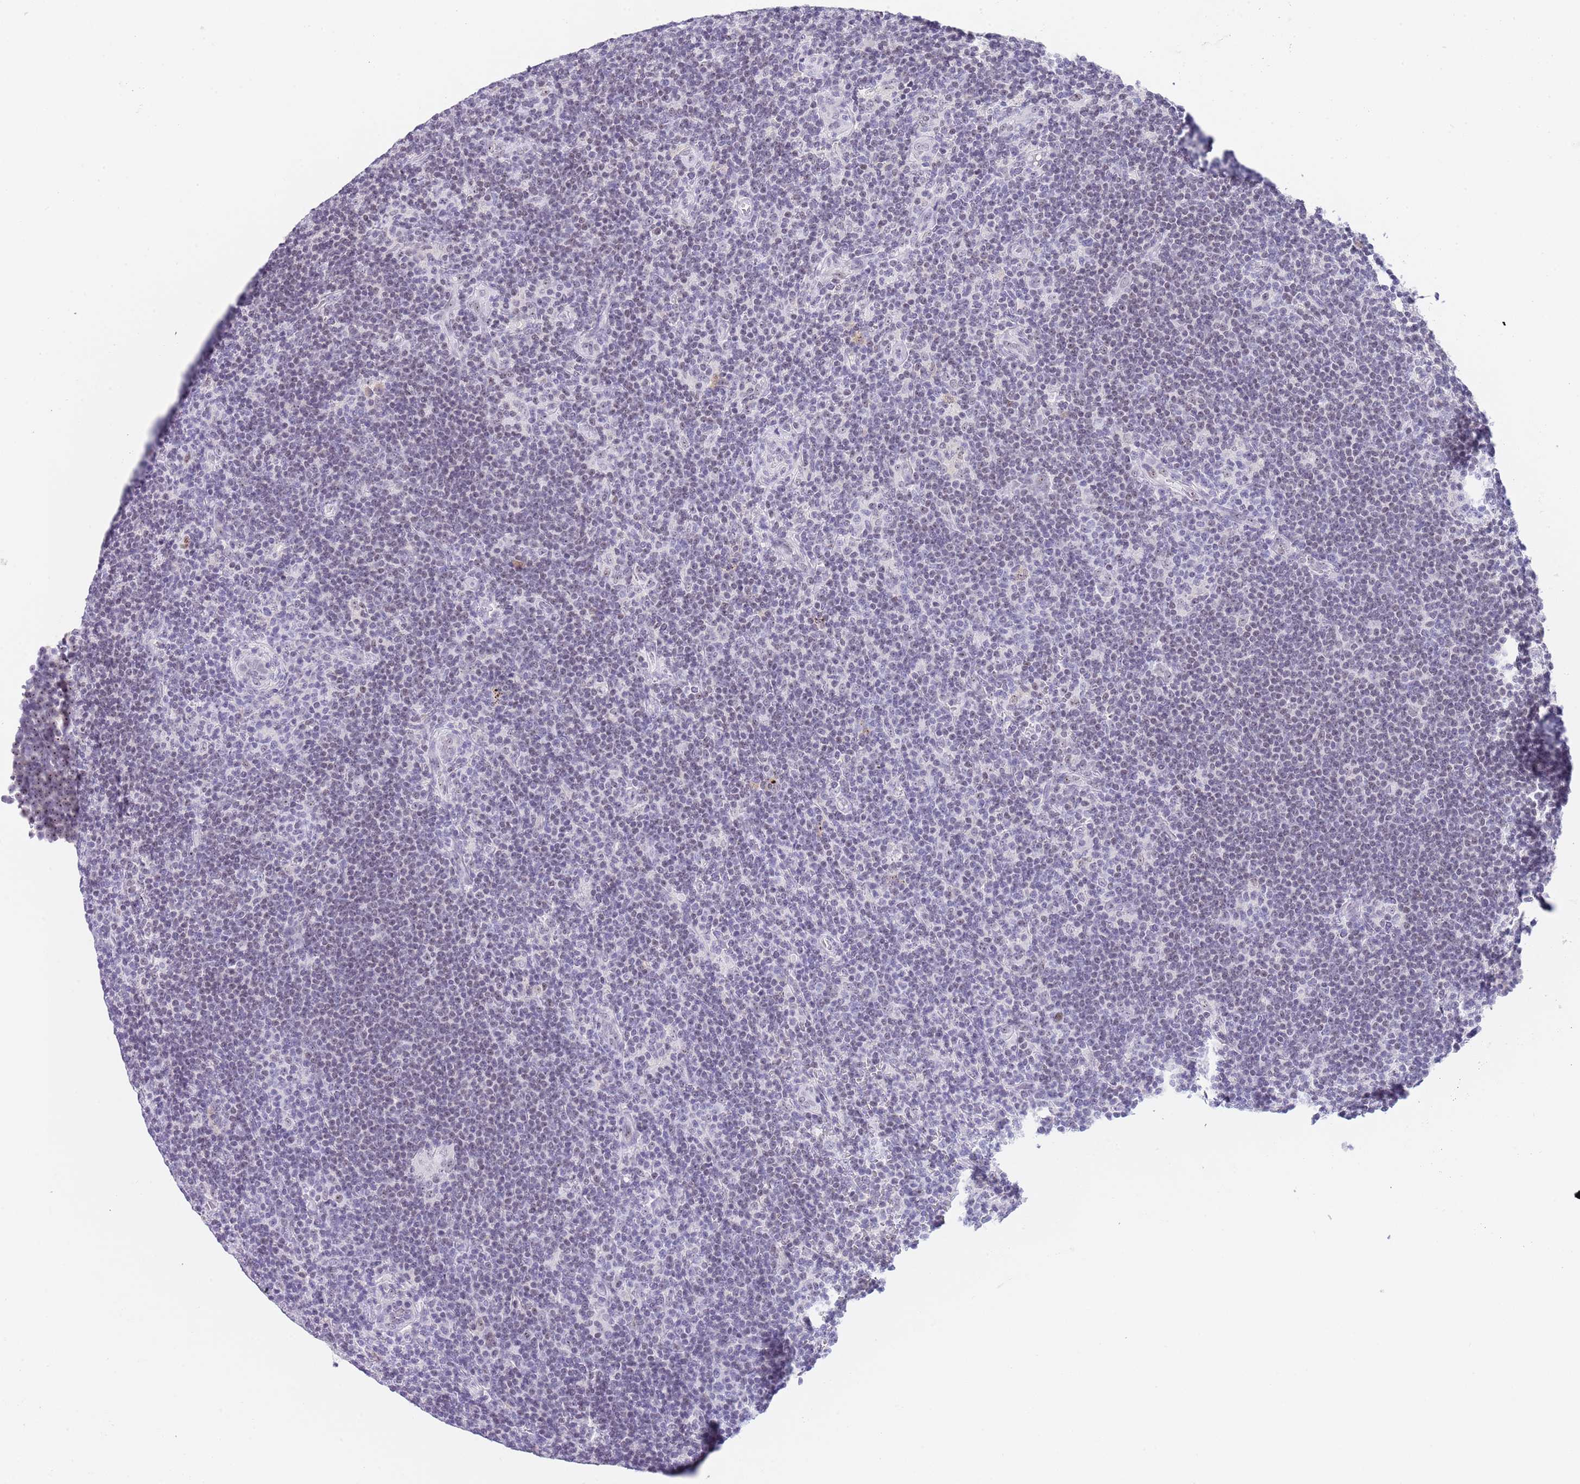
{"staining": {"intensity": "weak", "quantity": "25%-75%", "location": "nuclear"}, "tissue": "lymphoma", "cell_type": "Tumor cells", "image_type": "cancer", "snomed": [{"axis": "morphology", "description": "Hodgkin's disease, NOS"}, {"axis": "topography", "description": "Lymph node"}], "caption": "The image shows a brown stain indicating the presence of a protein in the nuclear of tumor cells in Hodgkin's disease.", "gene": "NOP56", "patient": {"sex": "female", "age": 57}}